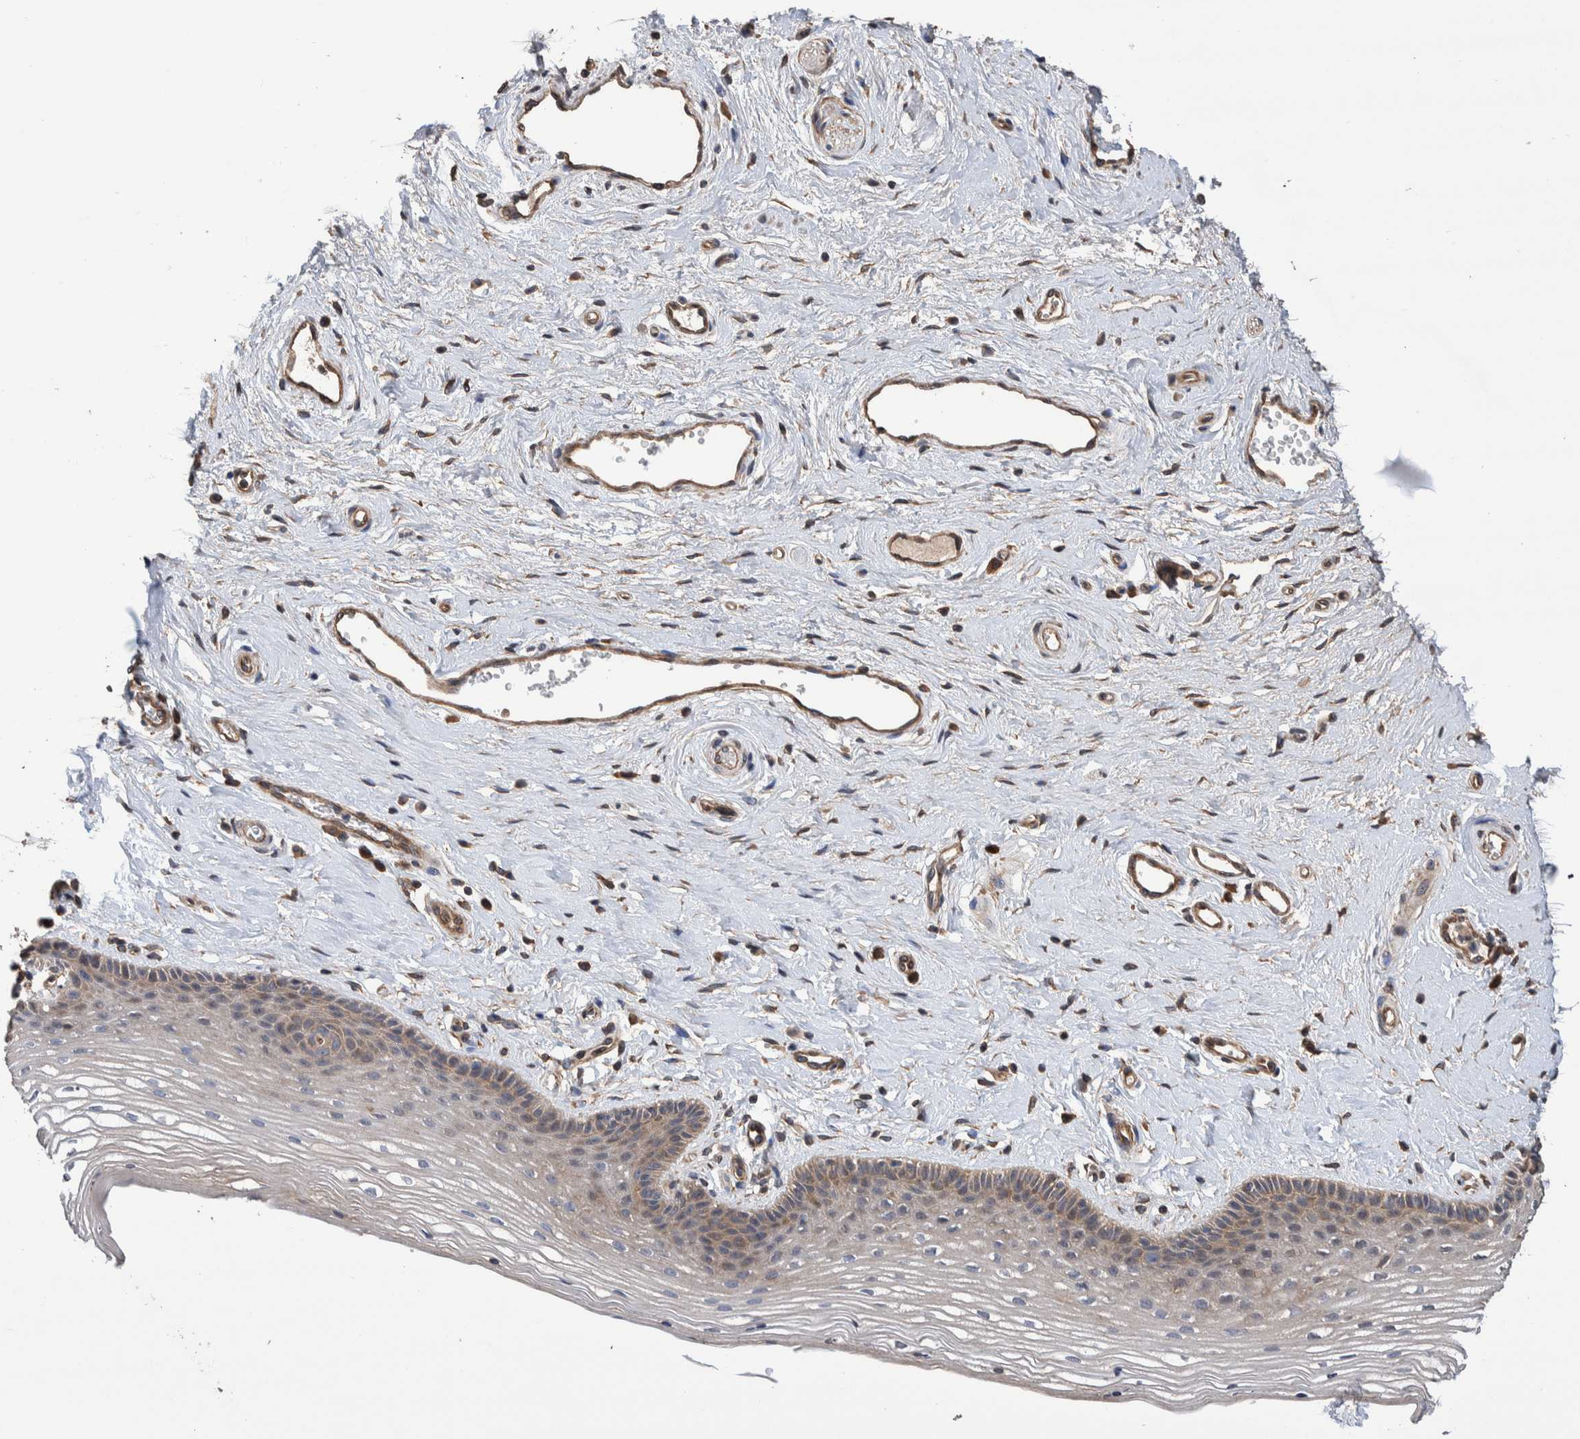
{"staining": {"intensity": "weak", "quantity": "<25%", "location": "cytoplasmic/membranous"}, "tissue": "vagina", "cell_type": "Squamous epithelial cells", "image_type": "normal", "snomed": [{"axis": "morphology", "description": "Normal tissue, NOS"}, {"axis": "topography", "description": "Vagina"}], "caption": "This histopathology image is of benign vagina stained with immunohistochemistry (IHC) to label a protein in brown with the nuclei are counter-stained blue. There is no staining in squamous epithelial cells. (Stains: DAB IHC with hematoxylin counter stain, Microscopy: brightfield microscopy at high magnification).", "gene": "SLC45A4", "patient": {"sex": "female", "age": 46}}